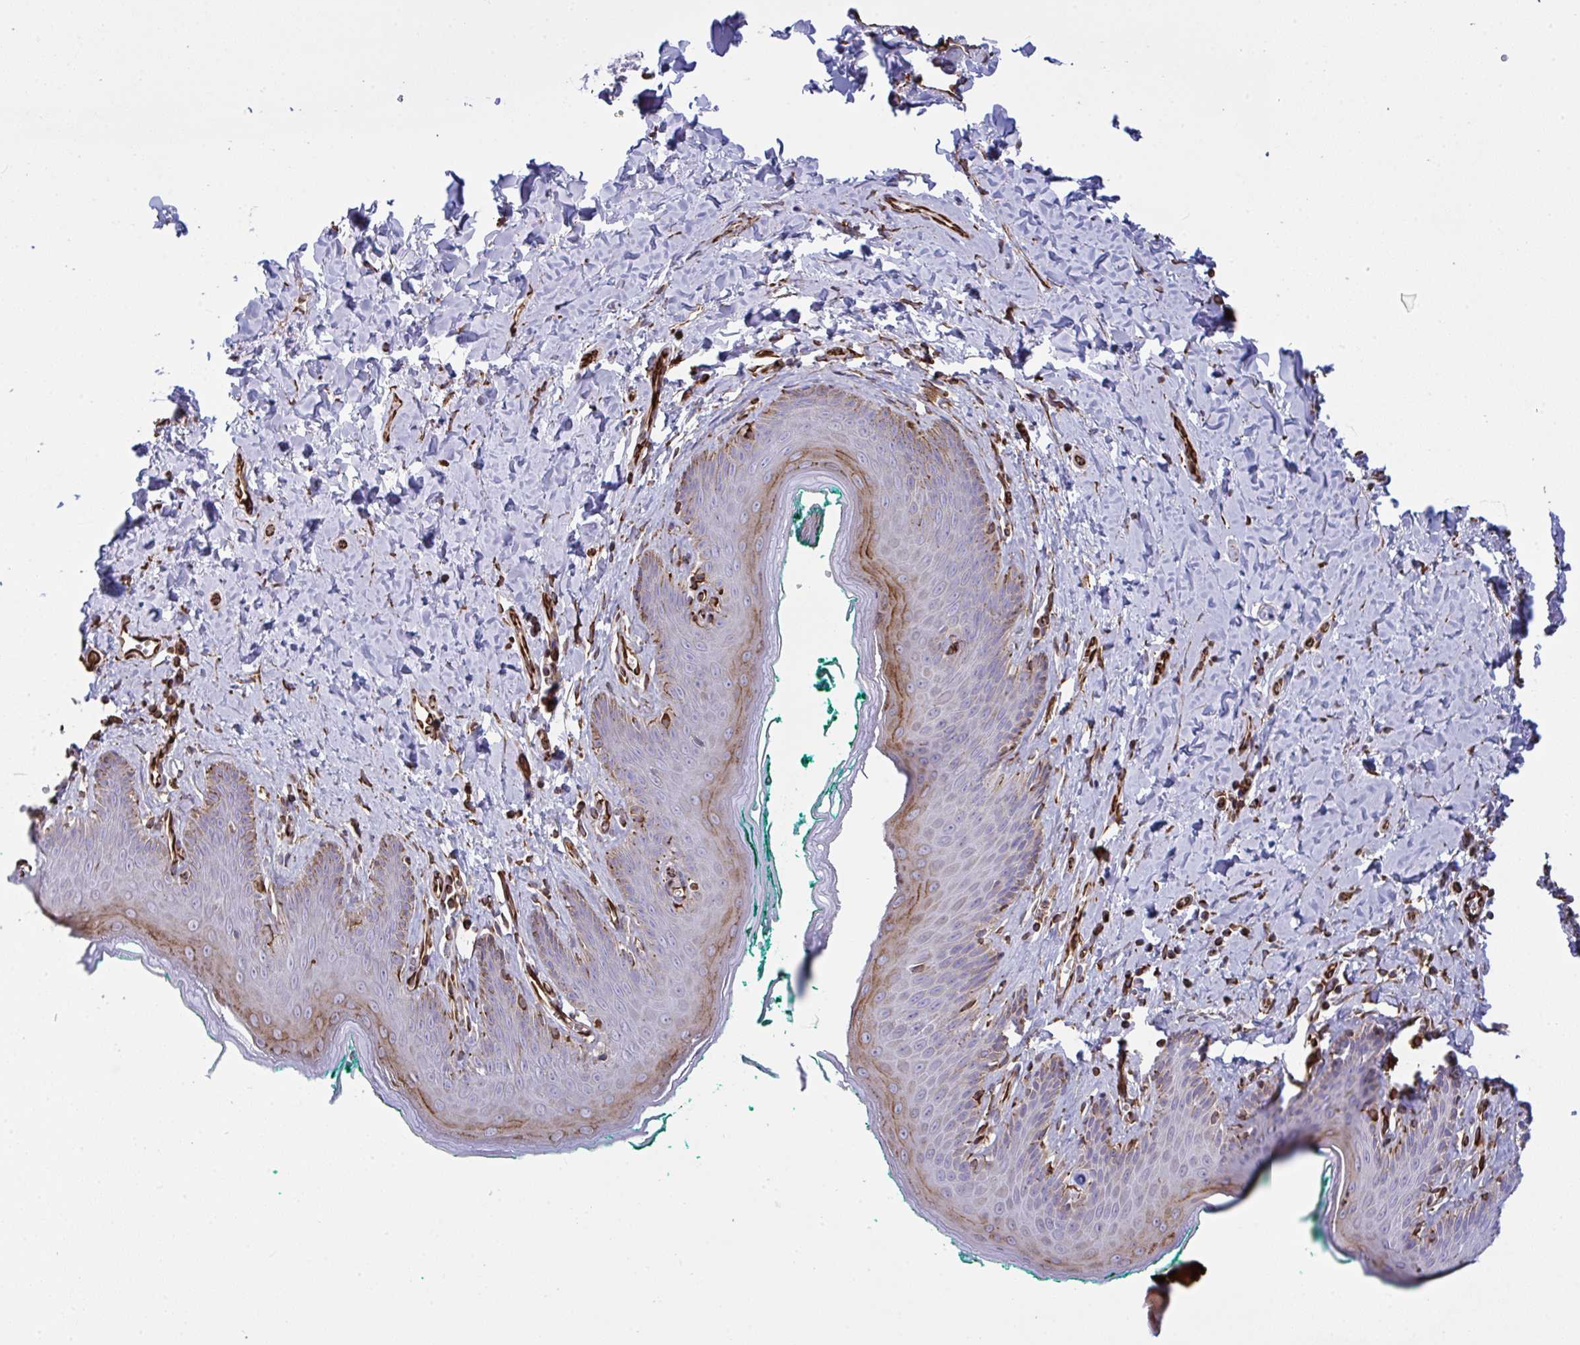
{"staining": {"intensity": "moderate", "quantity": "<25%", "location": "cytoplasmic/membranous"}, "tissue": "skin", "cell_type": "Epidermal cells", "image_type": "normal", "snomed": [{"axis": "morphology", "description": "Normal tissue, NOS"}, {"axis": "topography", "description": "Vulva"}, {"axis": "topography", "description": "Peripheral nerve tissue"}], "caption": "This image exhibits normal skin stained with immunohistochemistry to label a protein in brown. The cytoplasmic/membranous of epidermal cells show moderate positivity for the protein. Nuclei are counter-stained blue.", "gene": "DCBLD1", "patient": {"sex": "female", "age": 66}}